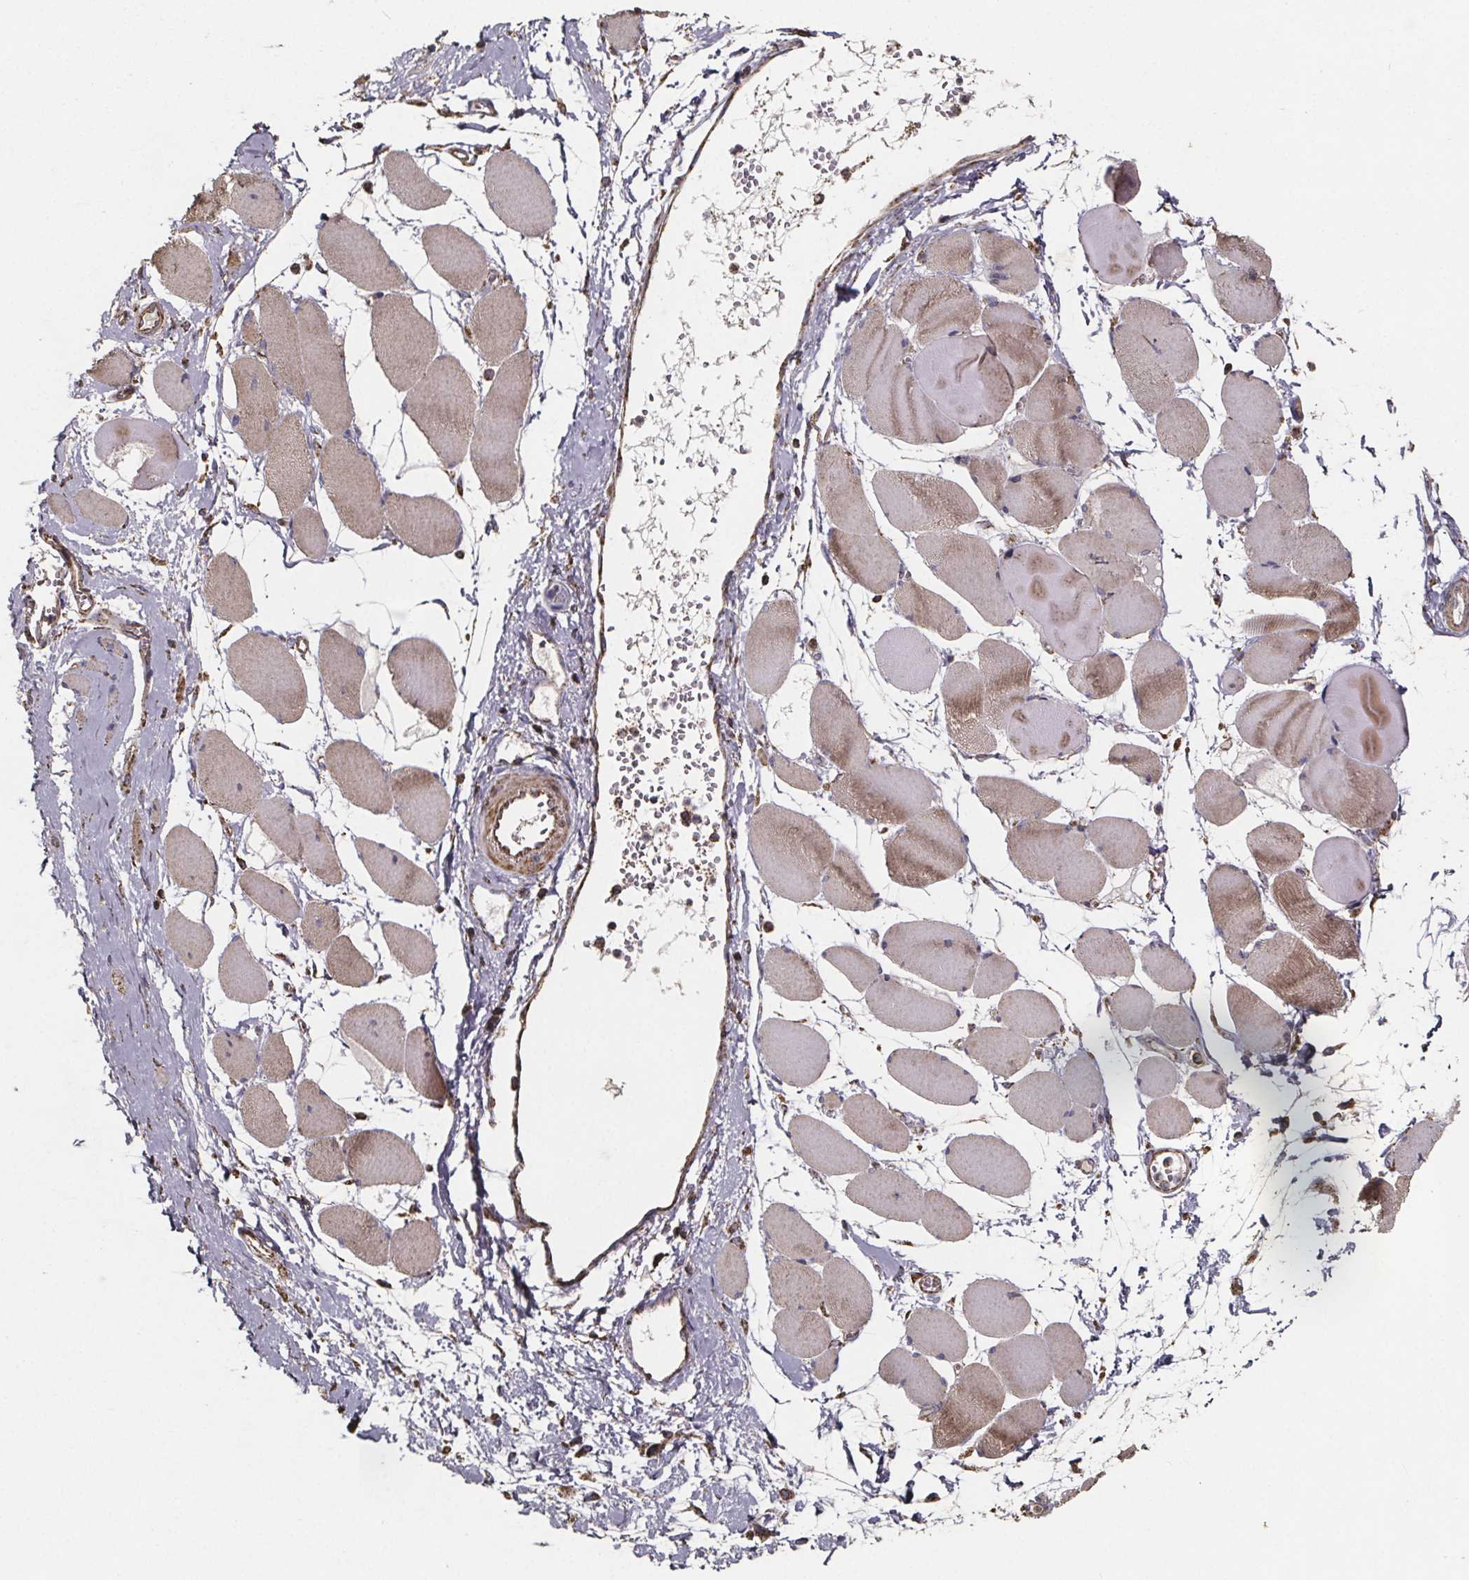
{"staining": {"intensity": "moderate", "quantity": "25%-75%", "location": "cytoplasmic/membranous"}, "tissue": "skeletal muscle", "cell_type": "Myocytes", "image_type": "normal", "snomed": [{"axis": "morphology", "description": "Normal tissue, NOS"}, {"axis": "topography", "description": "Skeletal muscle"}], "caption": "Immunohistochemistry (IHC) image of normal human skeletal muscle stained for a protein (brown), which shows medium levels of moderate cytoplasmic/membranous staining in about 25%-75% of myocytes.", "gene": "SLC35D2", "patient": {"sex": "female", "age": 75}}